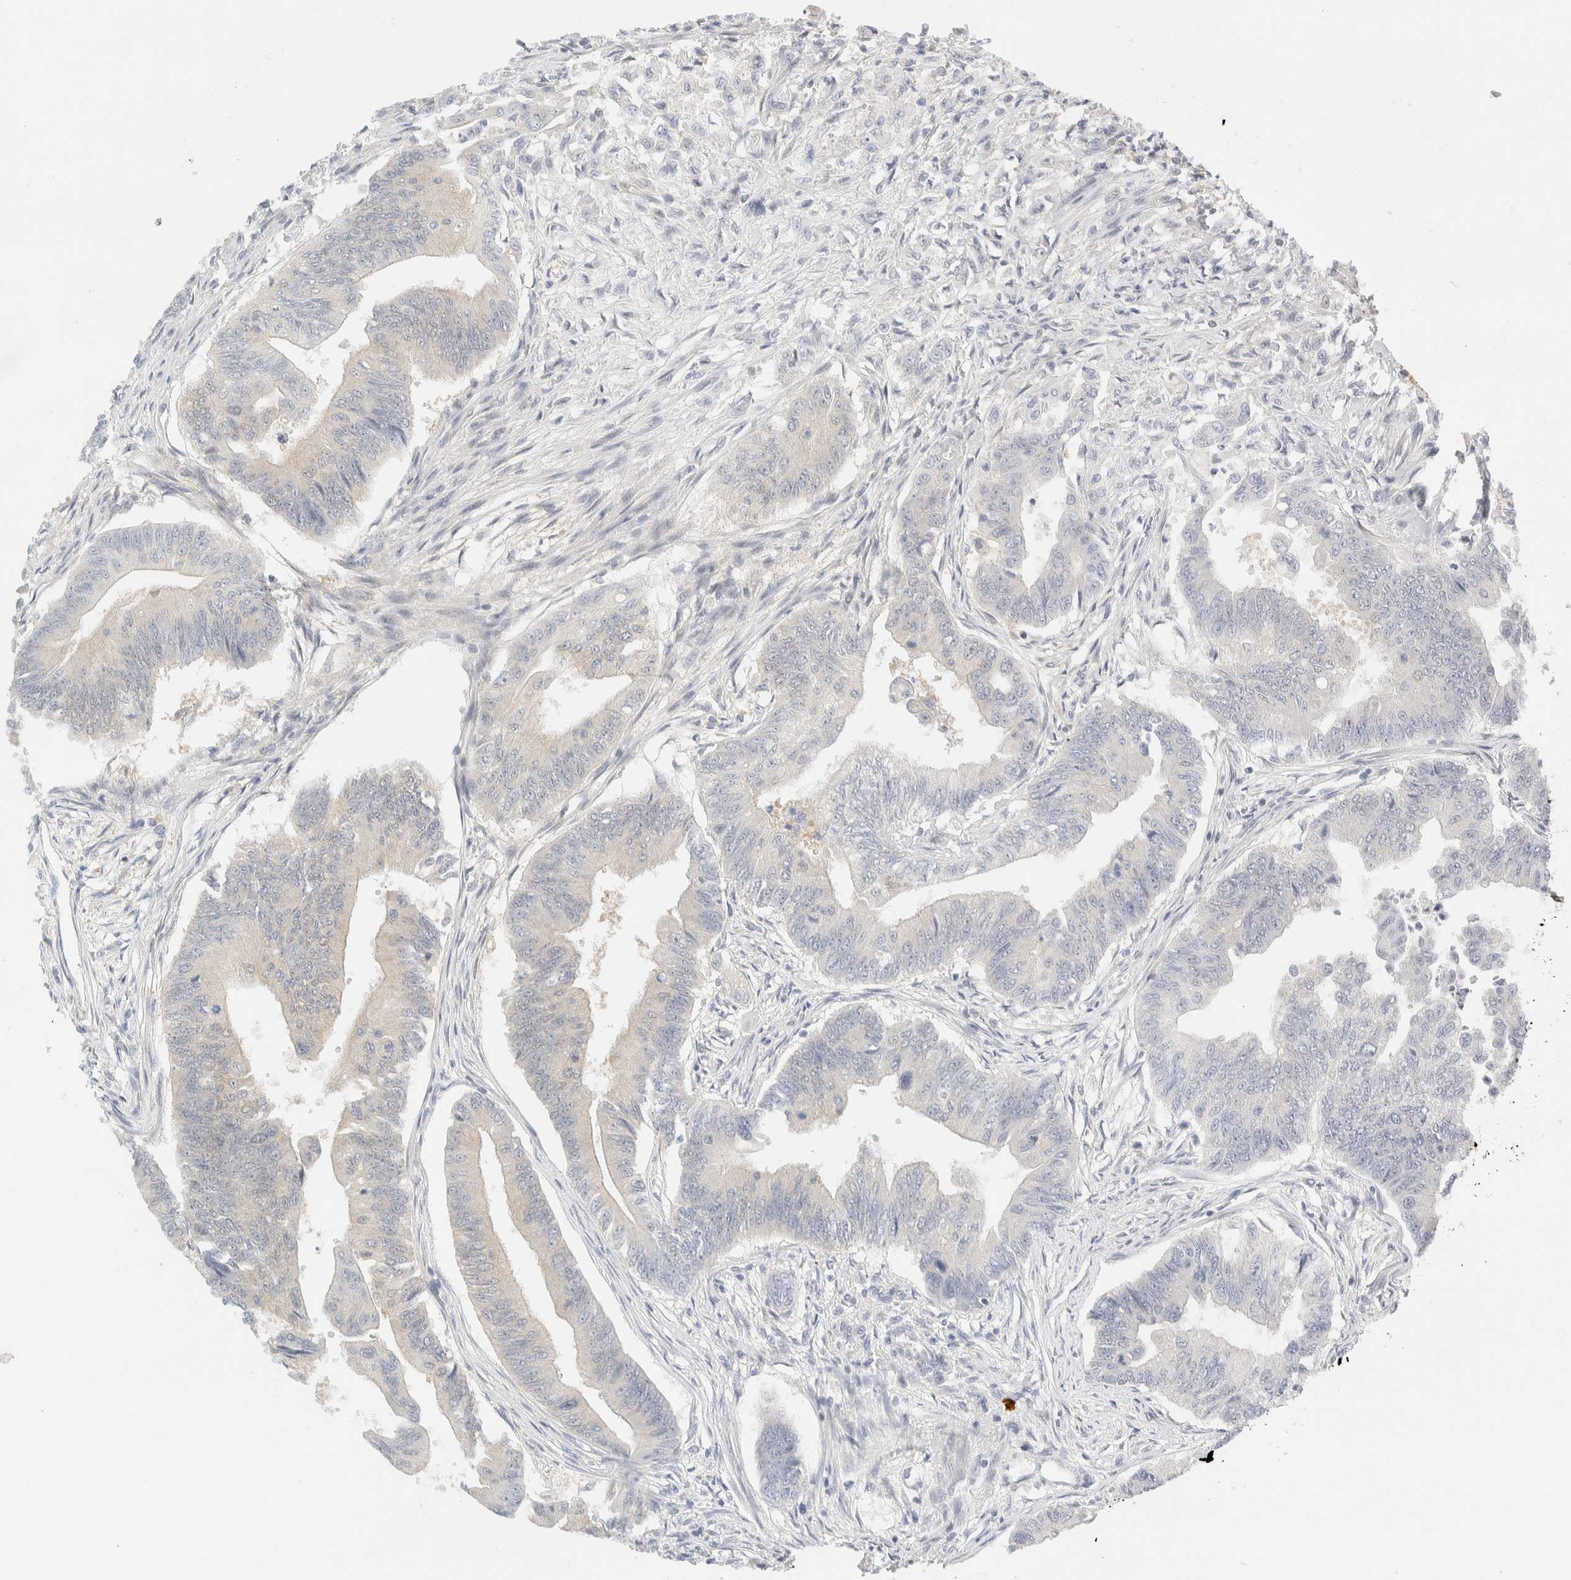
{"staining": {"intensity": "weak", "quantity": "<25%", "location": "cytoplasmic/membranous"}, "tissue": "colorectal cancer", "cell_type": "Tumor cells", "image_type": "cancer", "snomed": [{"axis": "morphology", "description": "Adenoma, NOS"}, {"axis": "morphology", "description": "Adenocarcinoma, NOS"}, {"axis": "topography", "description": "Colon"}], "caption": "Tumor cells show no significant staining in colorectal cancer (adenoma).", "gene": "PCYT2", "patient": {"sex": "male", "age": 79}}